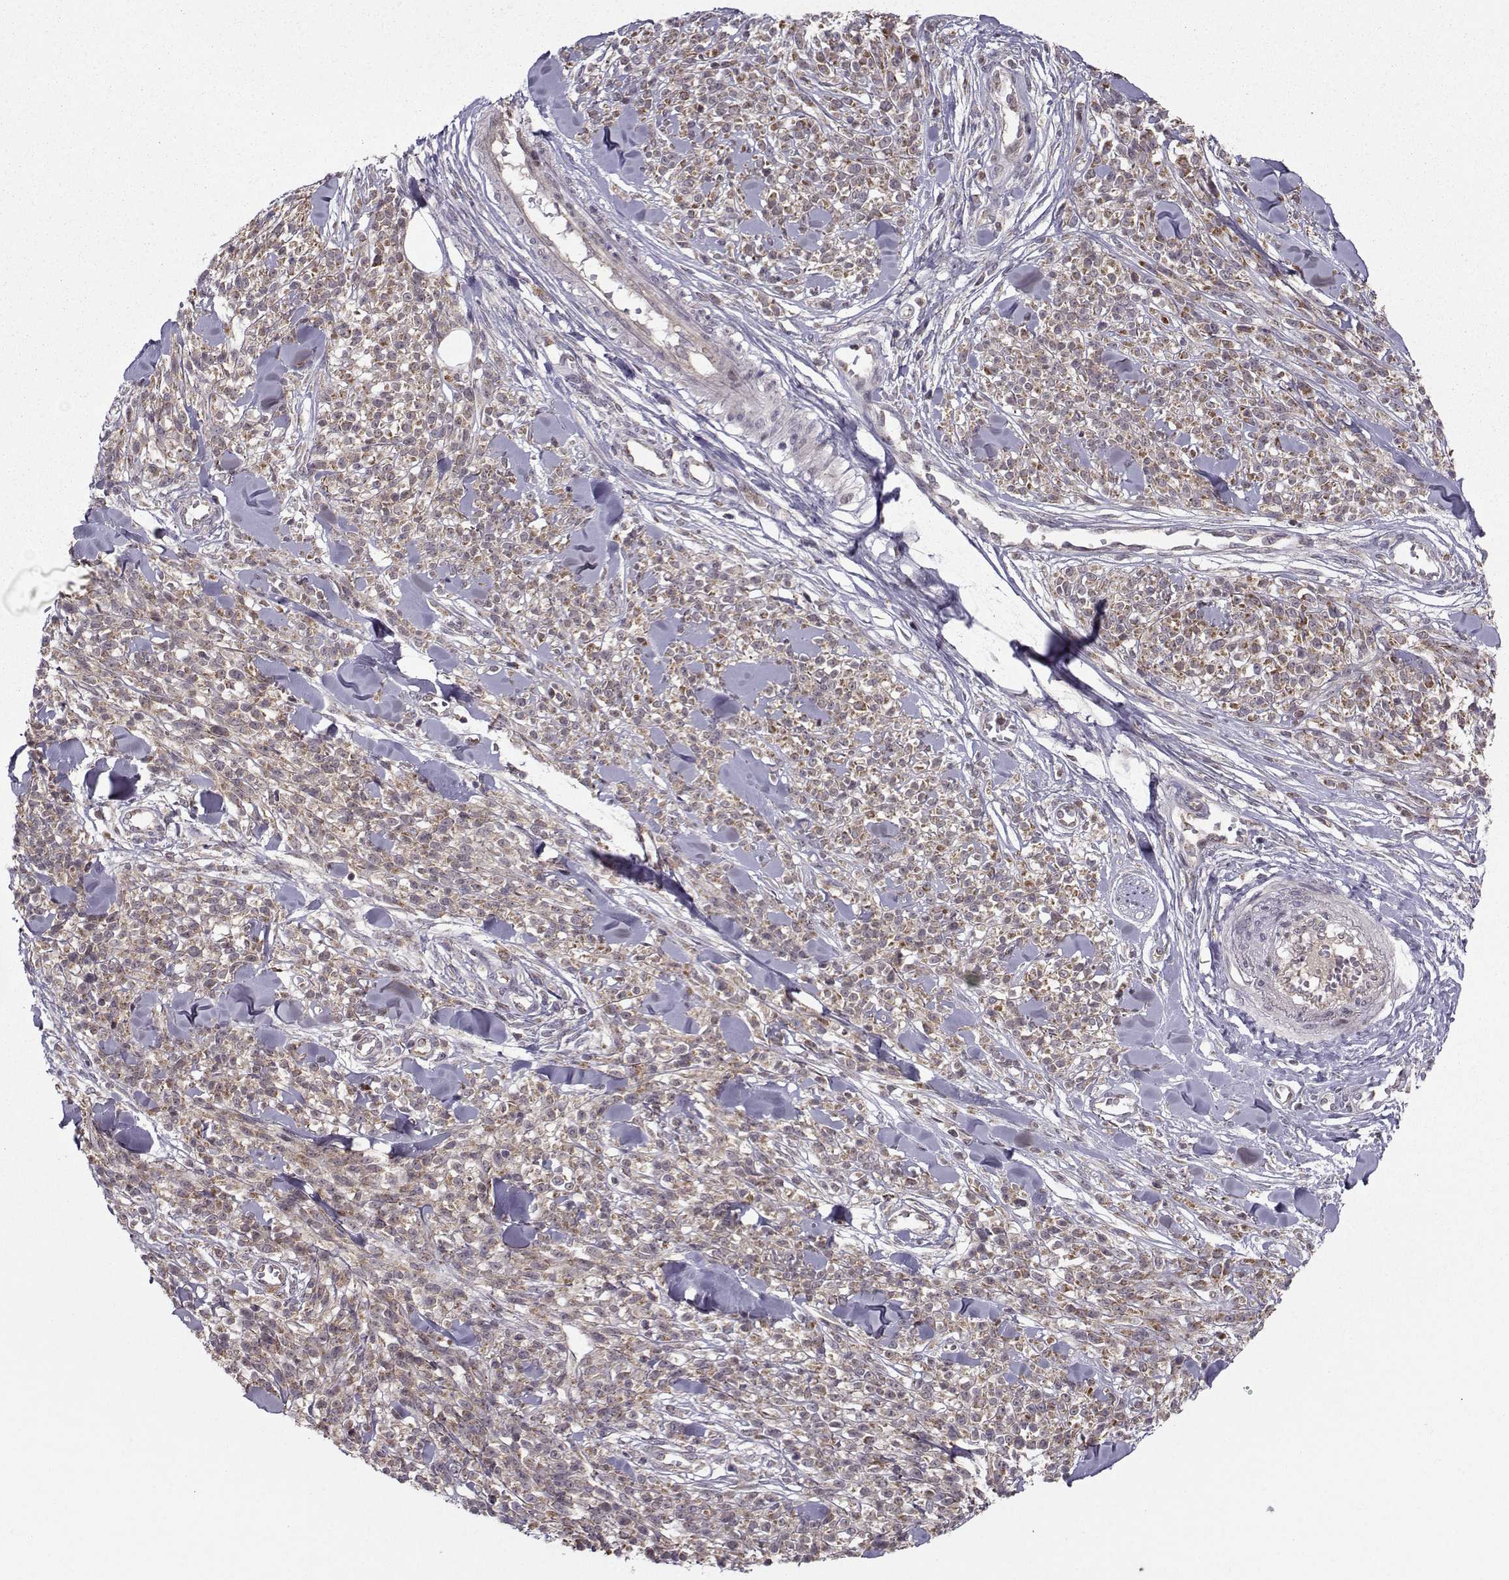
{"staining": {"intensity": "moderate", "quantity": ">75%", "location": "cytoplasmic/membranous"}, "tissue": "melanoma", "cell_type": "Tumor cells", "image_type": "cancer", "snomed": [{"axis": "morphology", "description": "Malignant melanoma, NOS"}, {"axis": "topography", "description": "Skin"}, {"axis": "topography", "description": "Skin of trunk"}], "caption": "Protein analysis of melanoma tissue exhibits moderate cytoplasmic/membranous staining in approximately >75% of tumor cells.", "gene": "NECAB3", "patient": {"sex": "male", "age": 74}}